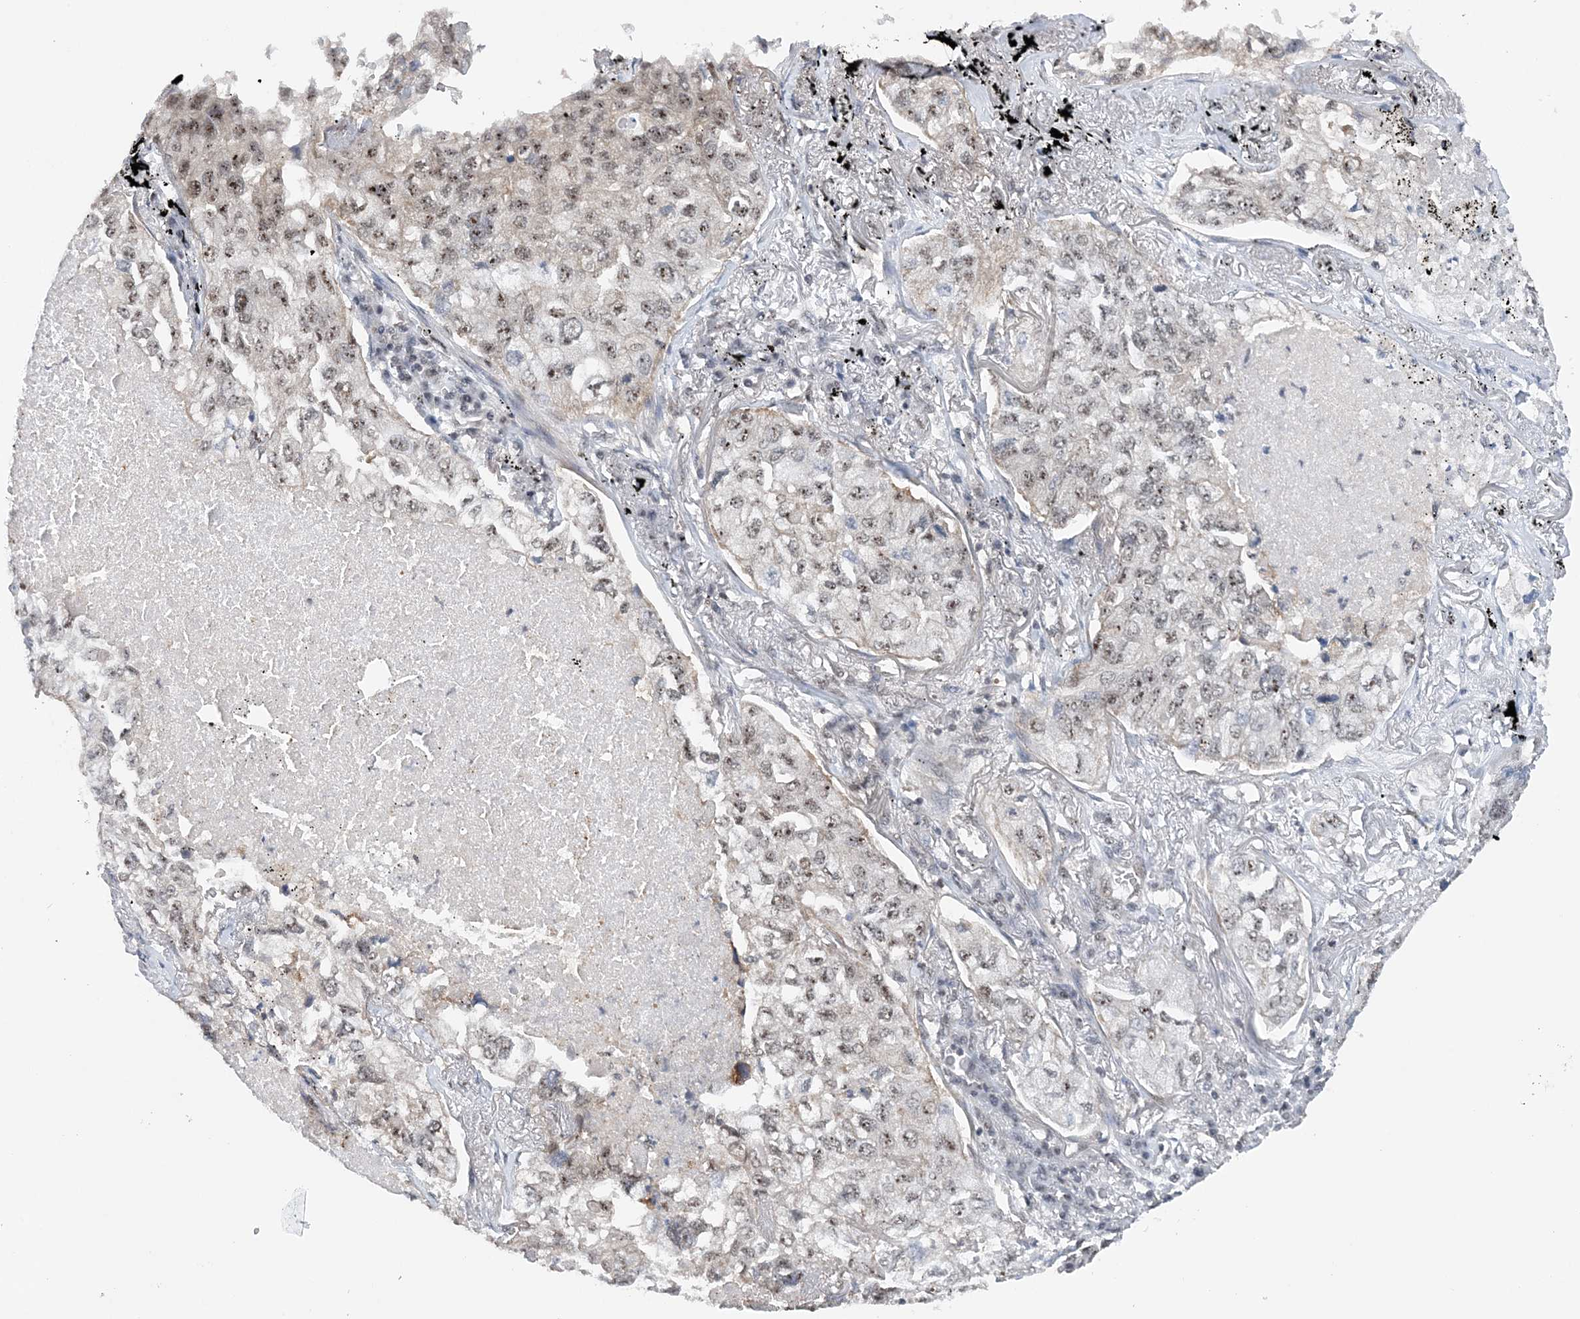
{"staining": {"intensity": "weak", "quantity": ">75%", "location": "nuclear"}, "tissue": "lung cancer", "cell_type": "Tumor cells", "image_type": "cancer", "snomed": [{"axis": "morphology", "description": "Adenocarcinoma, NOS"}, {"axis": "topography", "description": "Lung"}], "caption": "Approximately >75% of tumor cells in human lung cancer (adenocarcinoma) exhibit weak nuclear protein expression as visualized by brown immunohistochemical staining.", "gene": "CCDC152", "patient": {"sex": "male", "age": 65}}